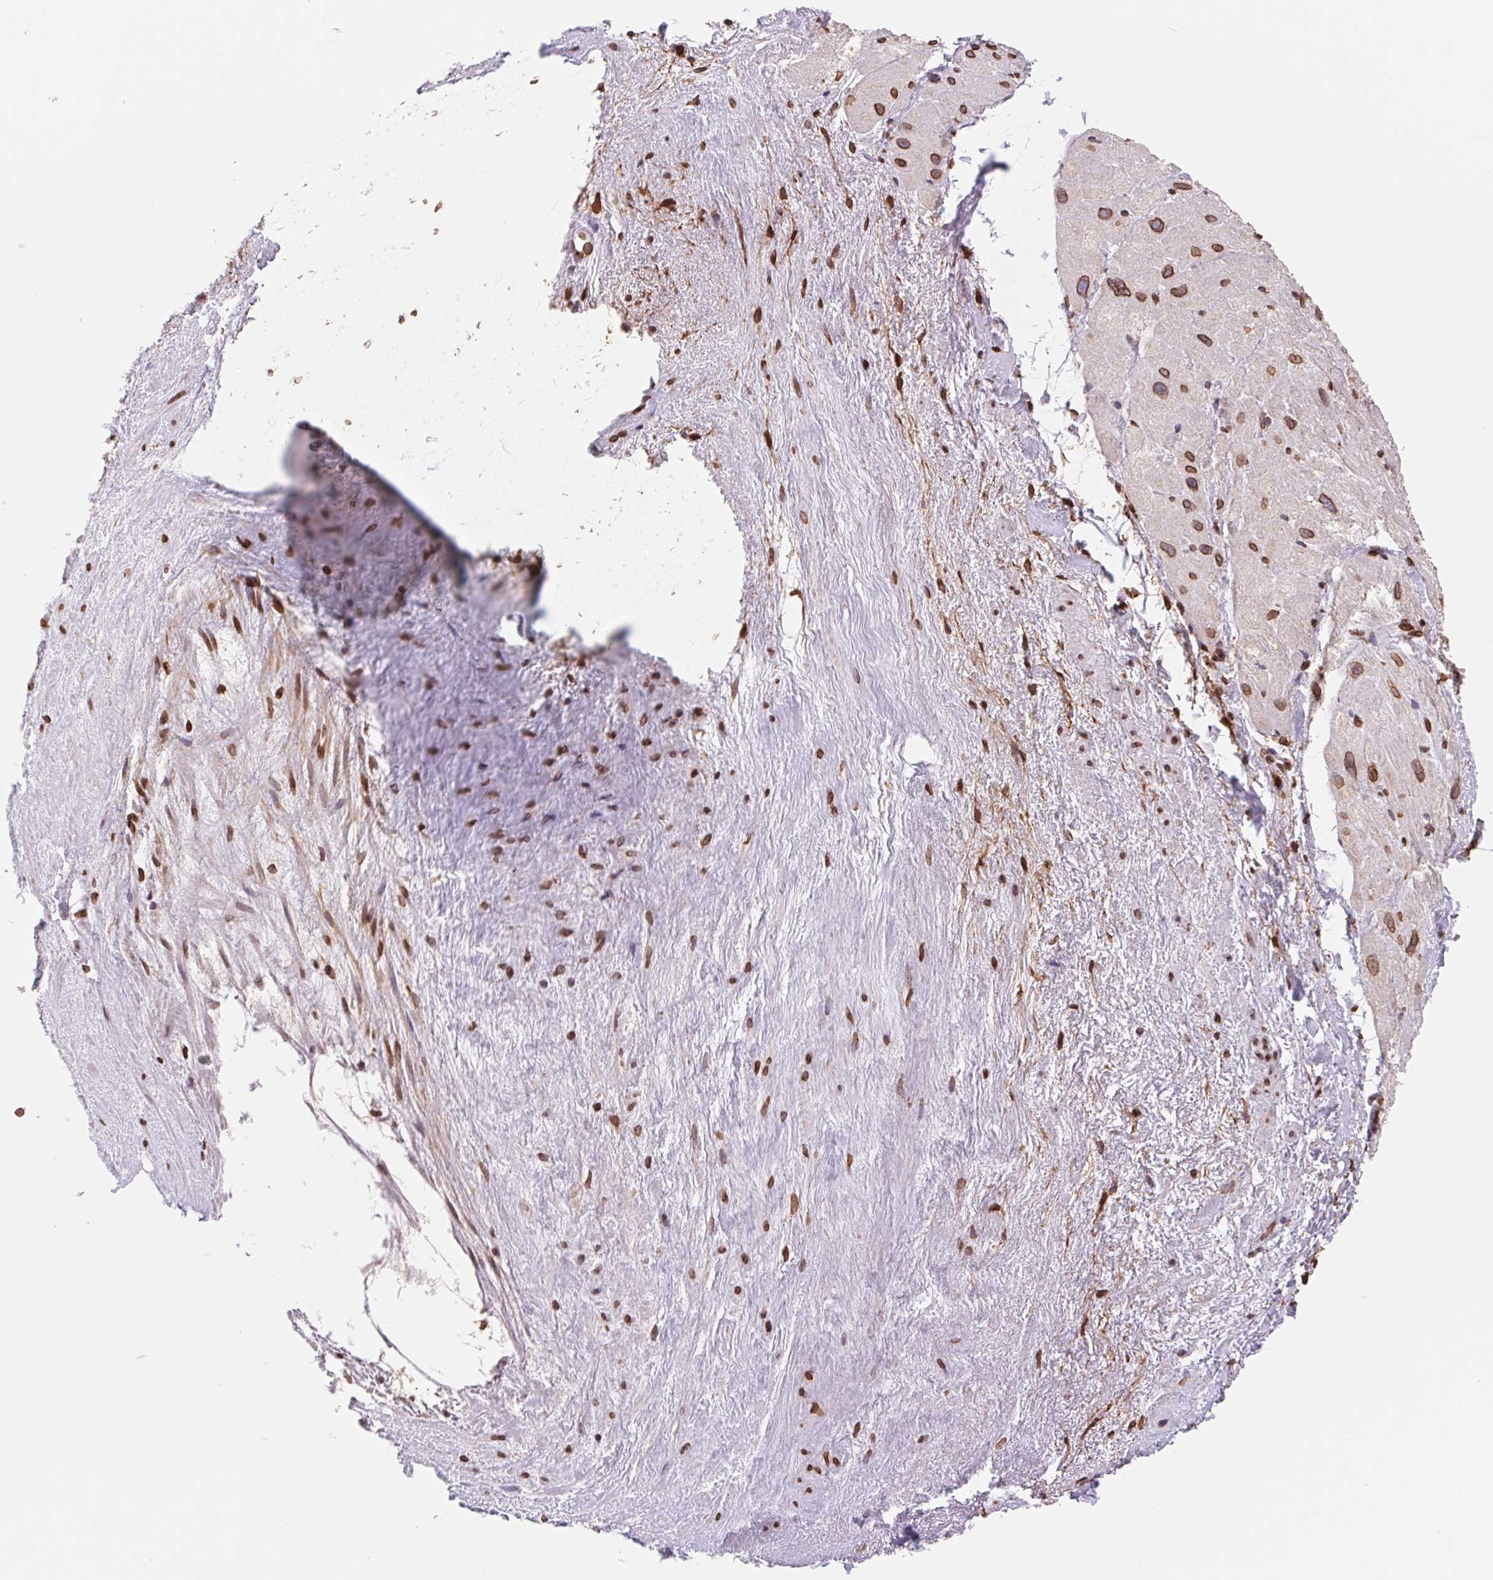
{"staining": {"intensity": "moderate", "quantity": ">75%", "location": "cytoplasmic/membranous,nuclear"}, "tissue": "heart muscle", "cell_type": "Cardiomyocytes", "image_type": "normal", "snomed": [{"axis": "morphology", "description": "Normal tissue, NOS"}, {"axis": "topography", "description": "Heart"}], "caption": "Unremarkable heart muscle displays moderate cytoplasmic/membranous,nuclear positivity in approximately >75% of cardiomyocytes.", "gene": "LMNB2", "patient": {"sex": "male", "age": 62}}